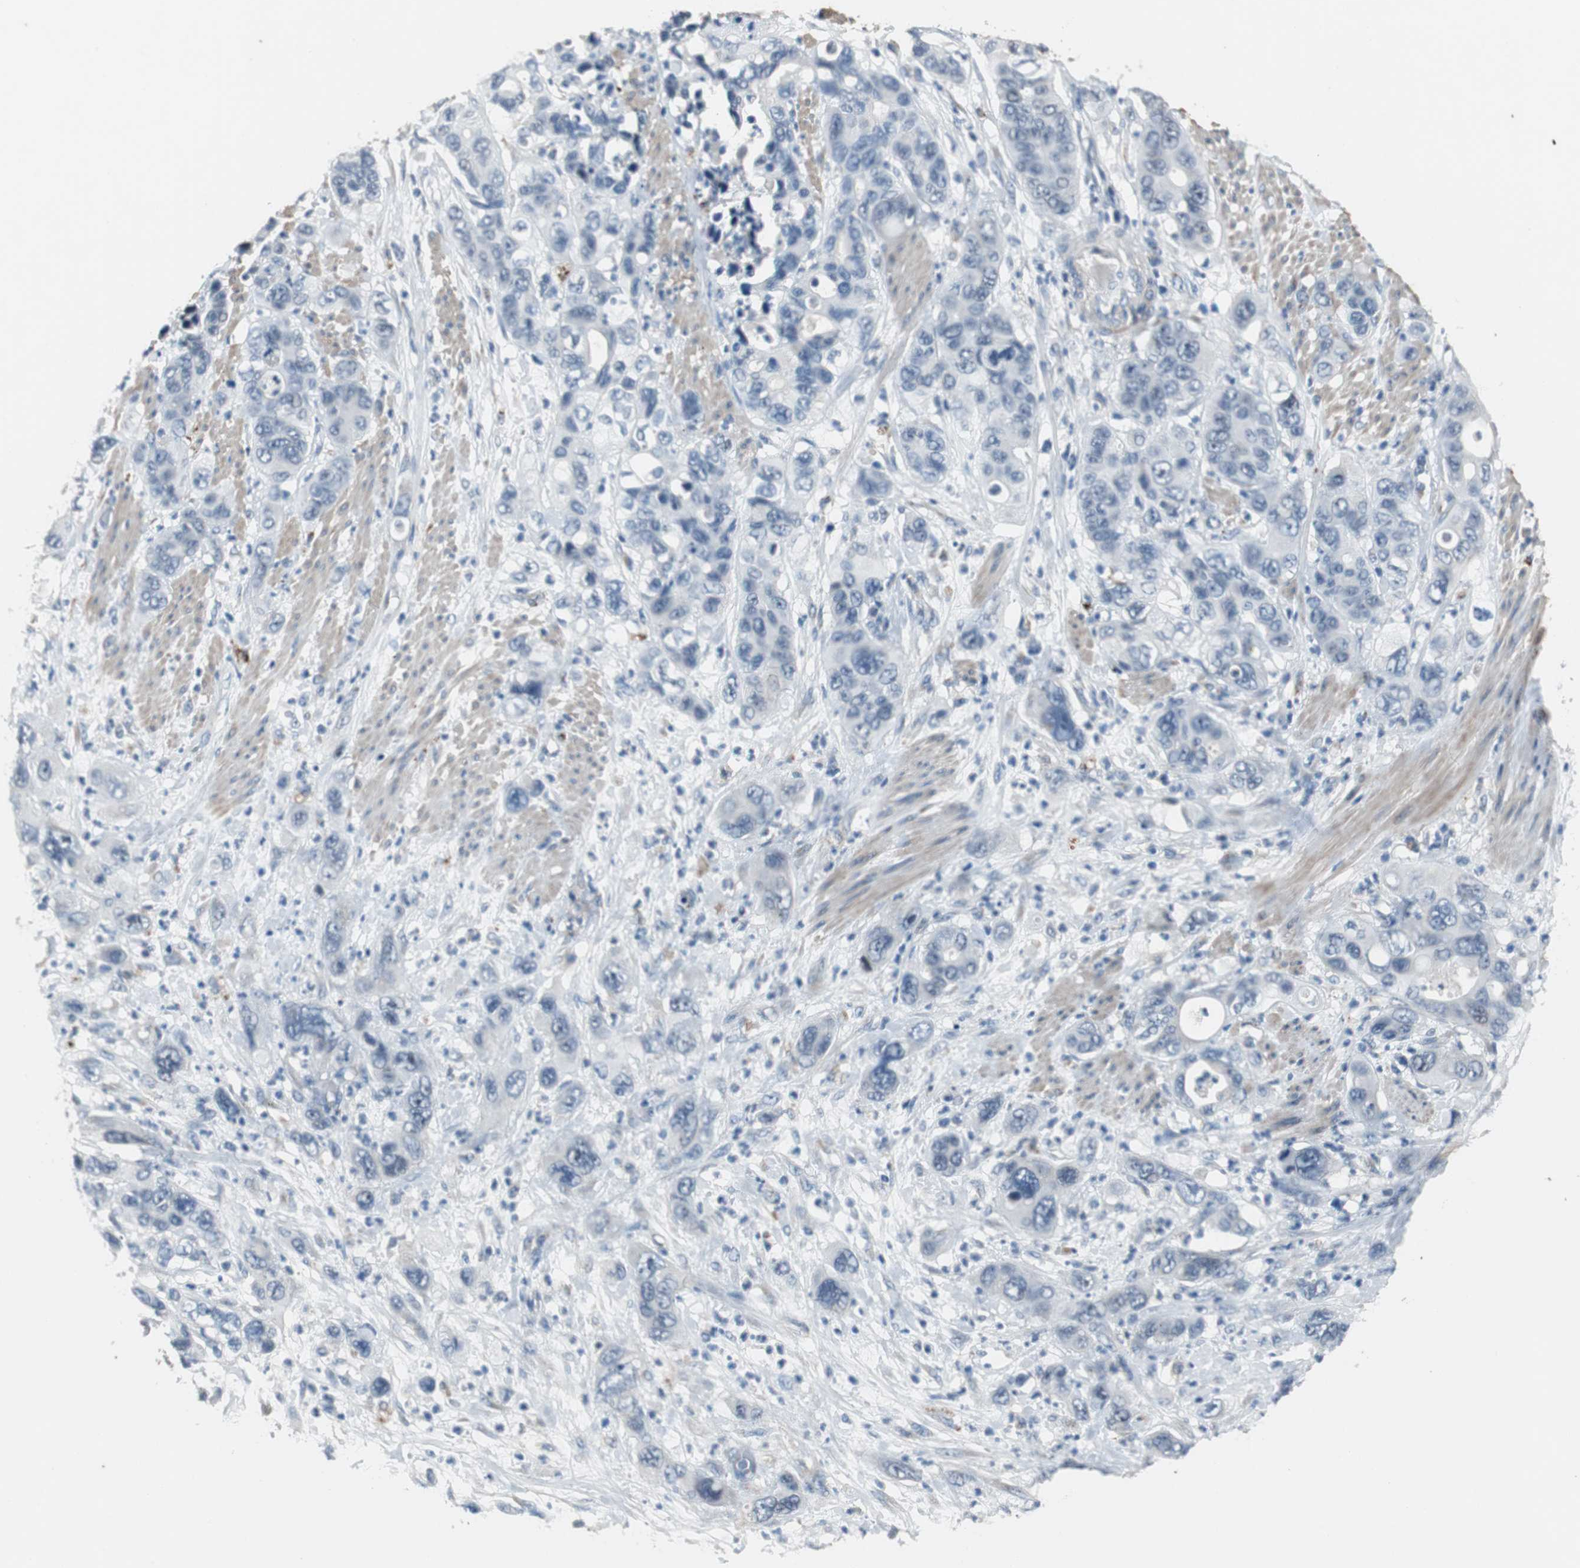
{"staining": {"intensity": "negative", "quantity": "none", "location": "none"}, "tissue": "pancreatic cancer", "cell_type": "Tumor cells", "image_type": "cancer", "snomed": [{"axis": "morphology", "description": "Adenocarcinoma, NOS"}, {"axis": "topography", "description": "Pancreas"}], "caption": "Immunohistochemistry of human pancreatic cancer demonstrates no expression in tumor cells.", "gene": "PCYT1B", "patient": {"sex": "female", "age": 71}}